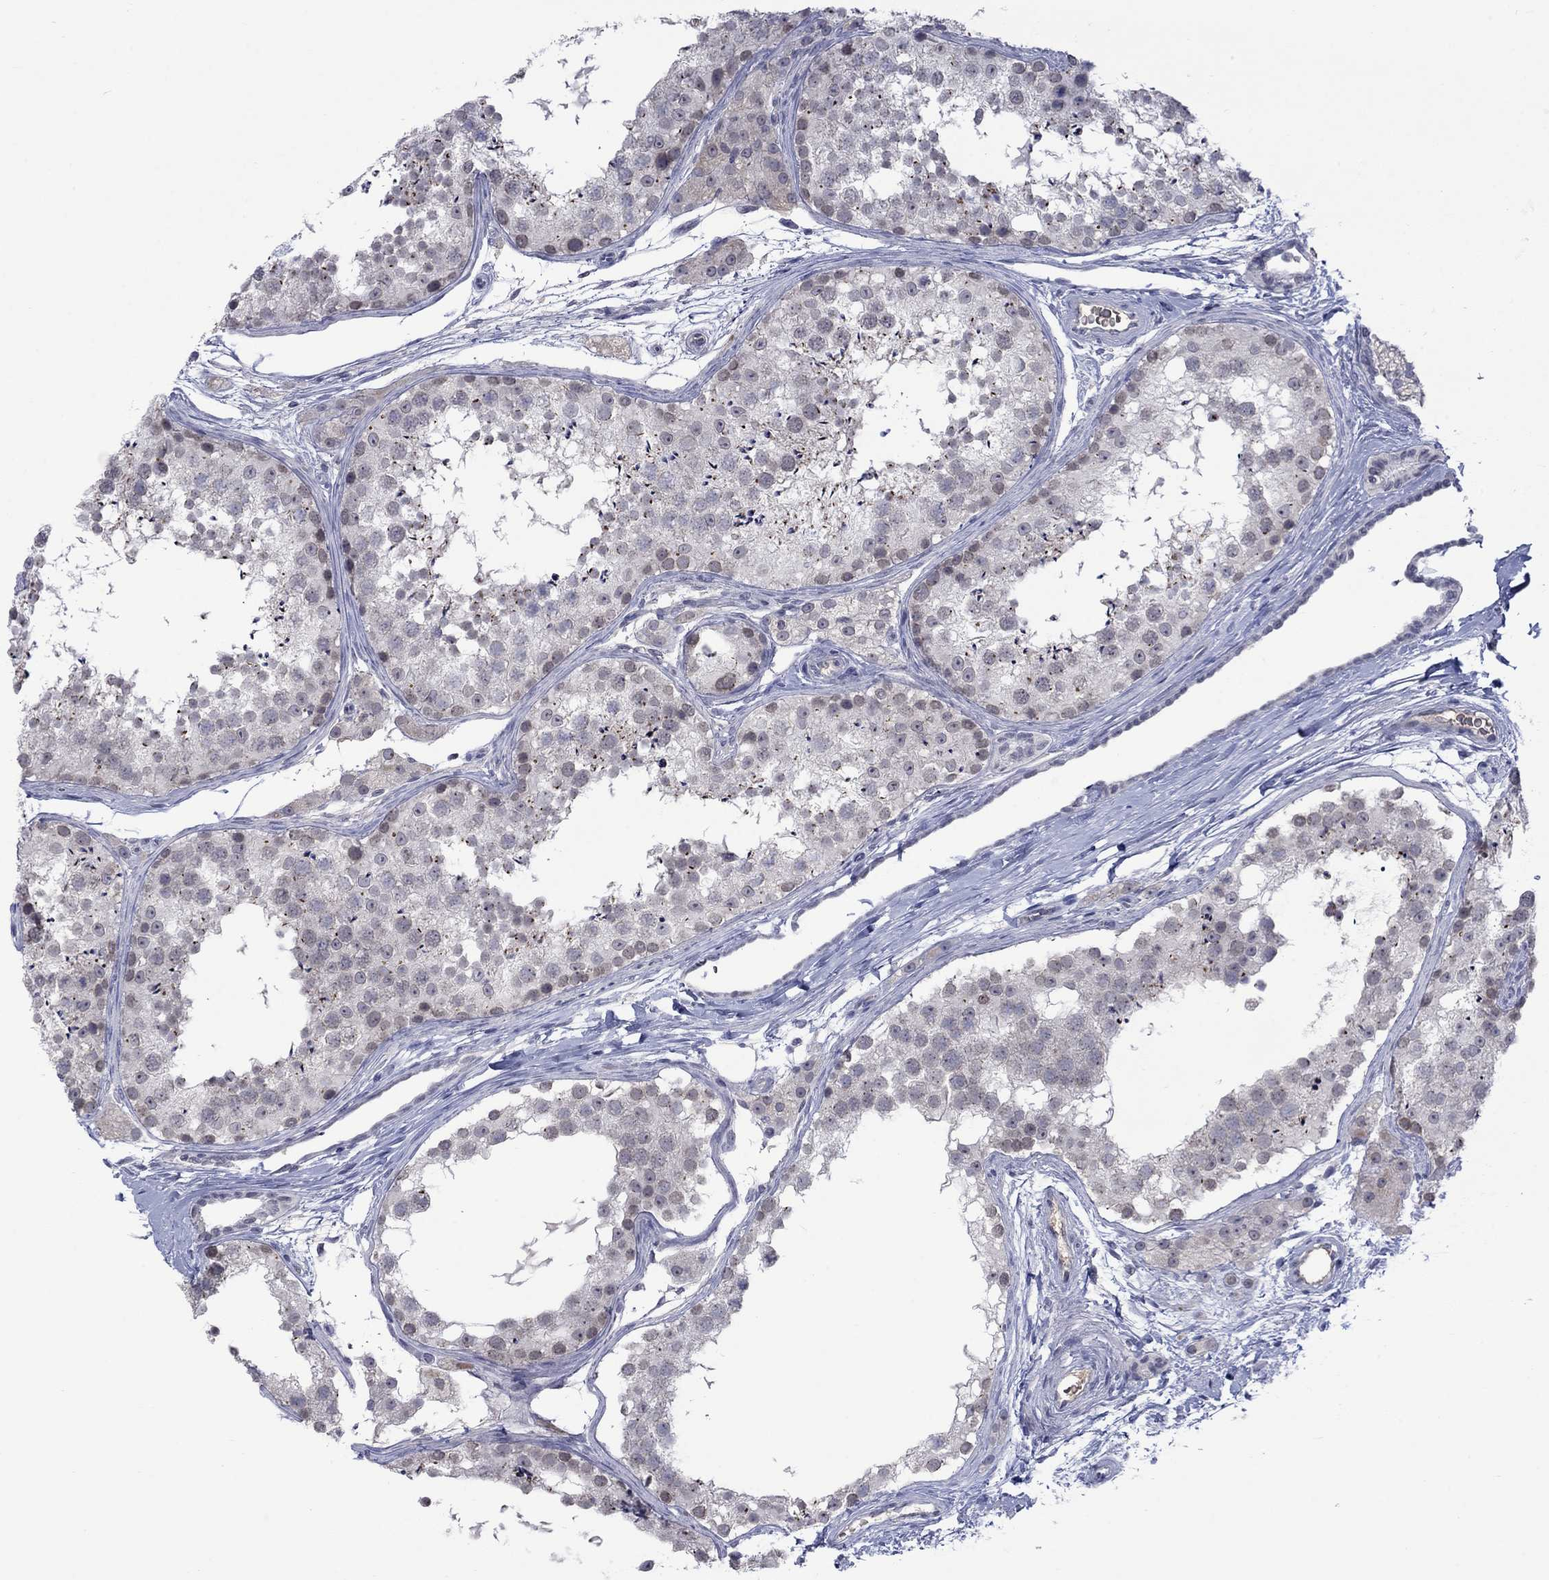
{"staining": {"intensity": "negative", "quantity": "none", "location": "none"}, "tissue": "testis", "cell_type": "Cells in seminiferous ducts", "image_type": "normal", "snomed": [{"axis": "morphology", "description": "Normal tissue, NOS"}, {"axis": "topography", "description": "Testis"}], "caption": "The photomicrograph exhibits no significant staining in cells in seminiferous ducts of testis. (Stains: DAB immunohistochemistry (IHC) with hematoxylin counter stain, Microscopy: brightfield microscopy at high magnification).", "gene": "NSMF", "patient": {"sex": "male", "age": 41}}